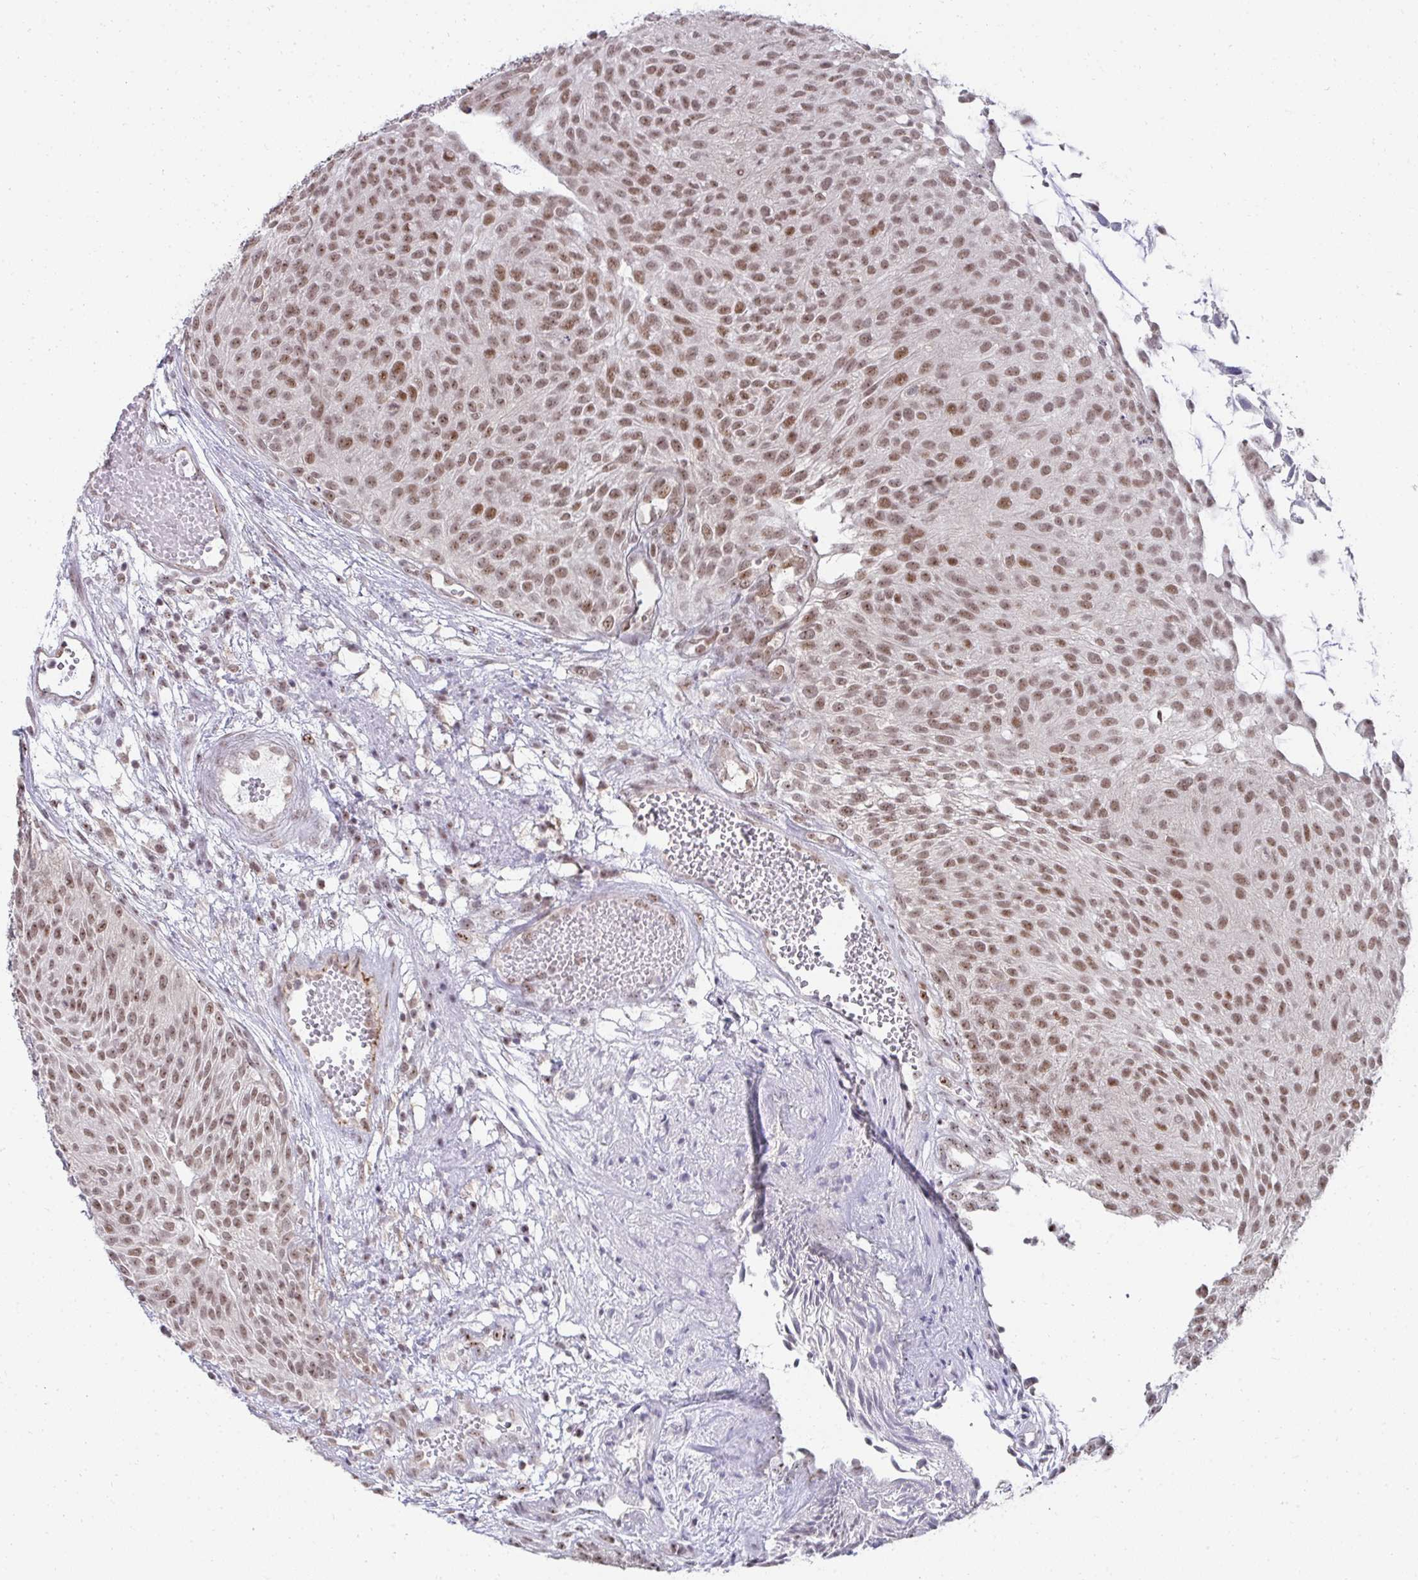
{"staining": {"intensity": "moderate", "quantity": ">75%", "location": "nuclear"}, "tissue": "urothelial cancer", "cell_type": "Tumor cells", "image_type": "cancer", "snomed": [{"axis": "morphology", "description": "Urothelial carcinoma, NOS"}, {"axis": "topography", "description": "Urinary bladder"}], "caption": "Tumor cells exhibit moderate nuclear staining in about >75% of cells in urothelial cancer. Using DAB (brown) and hematoxylin (blue) stains, captured at high magnification using brightfield microscopy.", "gene": "HIRA", "patient": {"sex": "male", "age": 84}}